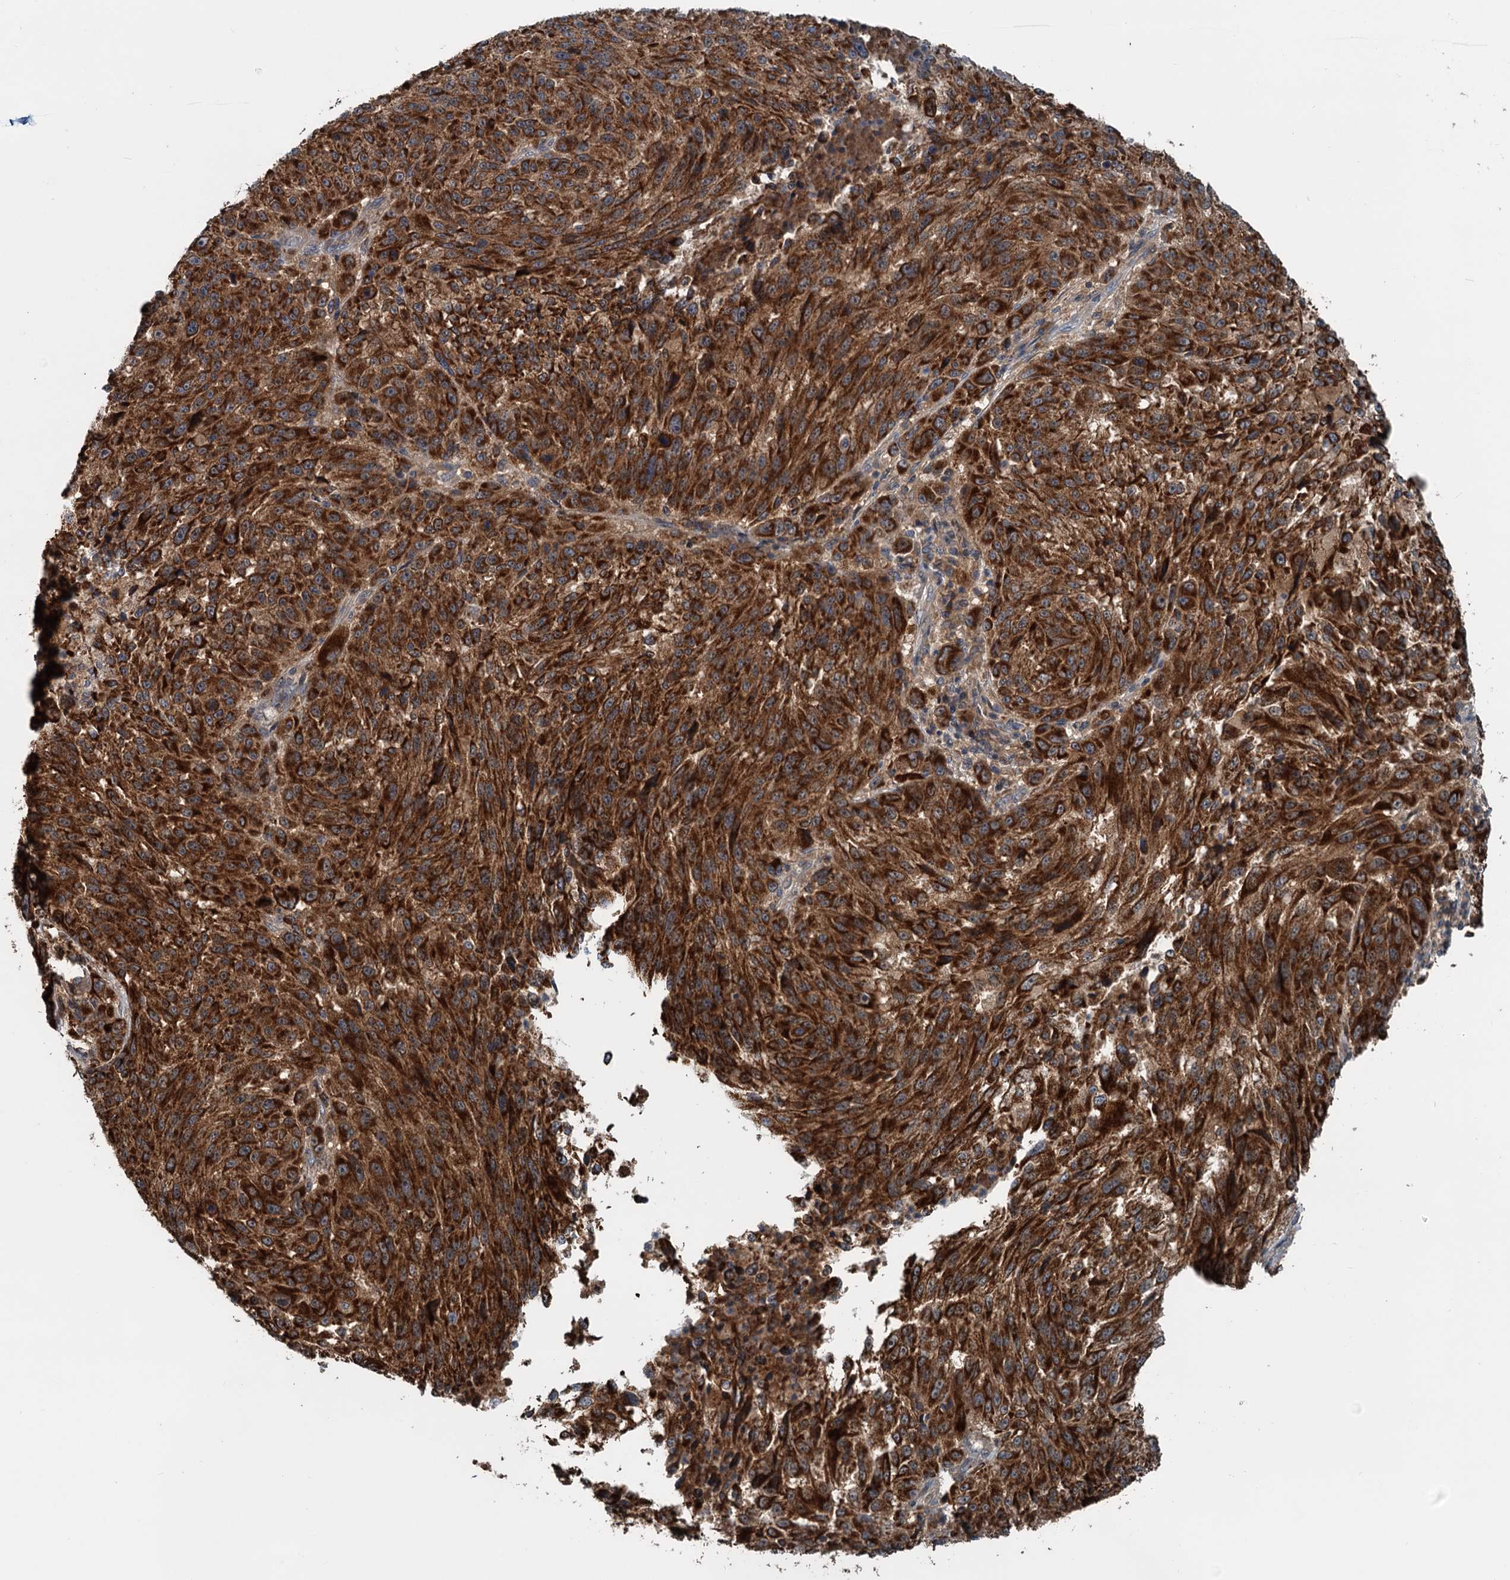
{"staining": {"intensity": "strong", "quantity": ">75%", "location": "cytoplasmic/membranous"}, "tissue": "melanoma", "cell_type": "Tumor cells", "image_type": "cancer", "snomed": [{"axis": "morphology", "description": "Malignant melanoma, NOS"}, {"axis": "topography", "description": "Skin"}], "caption": "Strong cytoplasmic/membranous positivity for a protein is seen in approximately >75% of tumor cells of melanoma using IHC.", "gene": "TEDC1", "patient": {"sex": "male", "age": 53}}